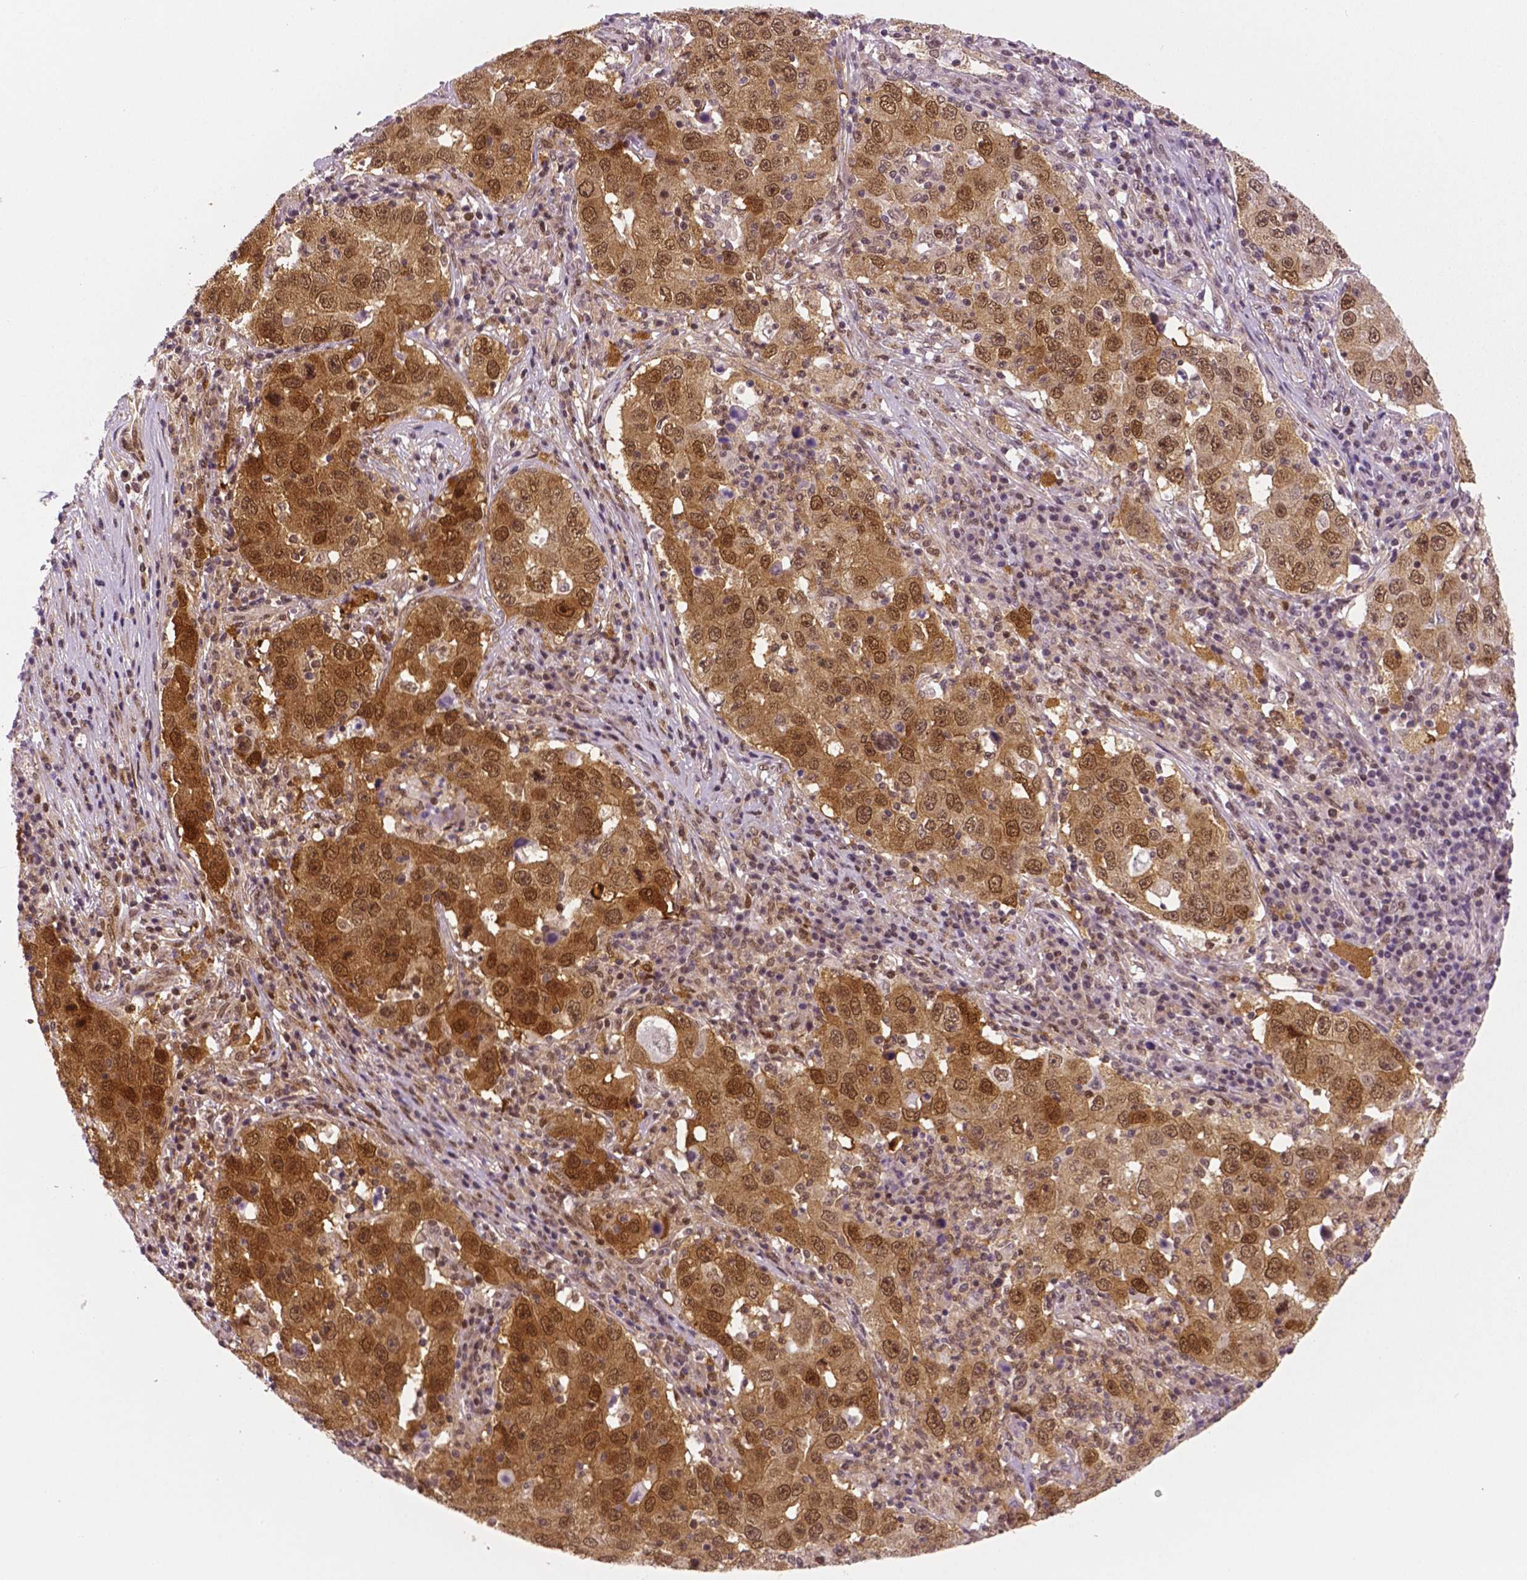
{"staining": {"intensity": "moderate", "quantity": ">75%", "location": "cytoplasmic/membranous,nuclear"}, "tissue": "lung cancer", "cell_type": "Tumor cells", "image_type": "cancer", "snomed": [{"axis": "morphology", "description": "Adenocarcinoma, NOS"}, {"axis": "topography", "description": "Lung"}], "caption": "Lung cancer (adenocarcinoma) was stained to show a protein in brown. There is medium levels of moderate cytoplasmic/membranous and nuclear expression in about >75% of tumor cells.", "gene": "STAT3", "patient": {"sex": "male", "age": 73}}